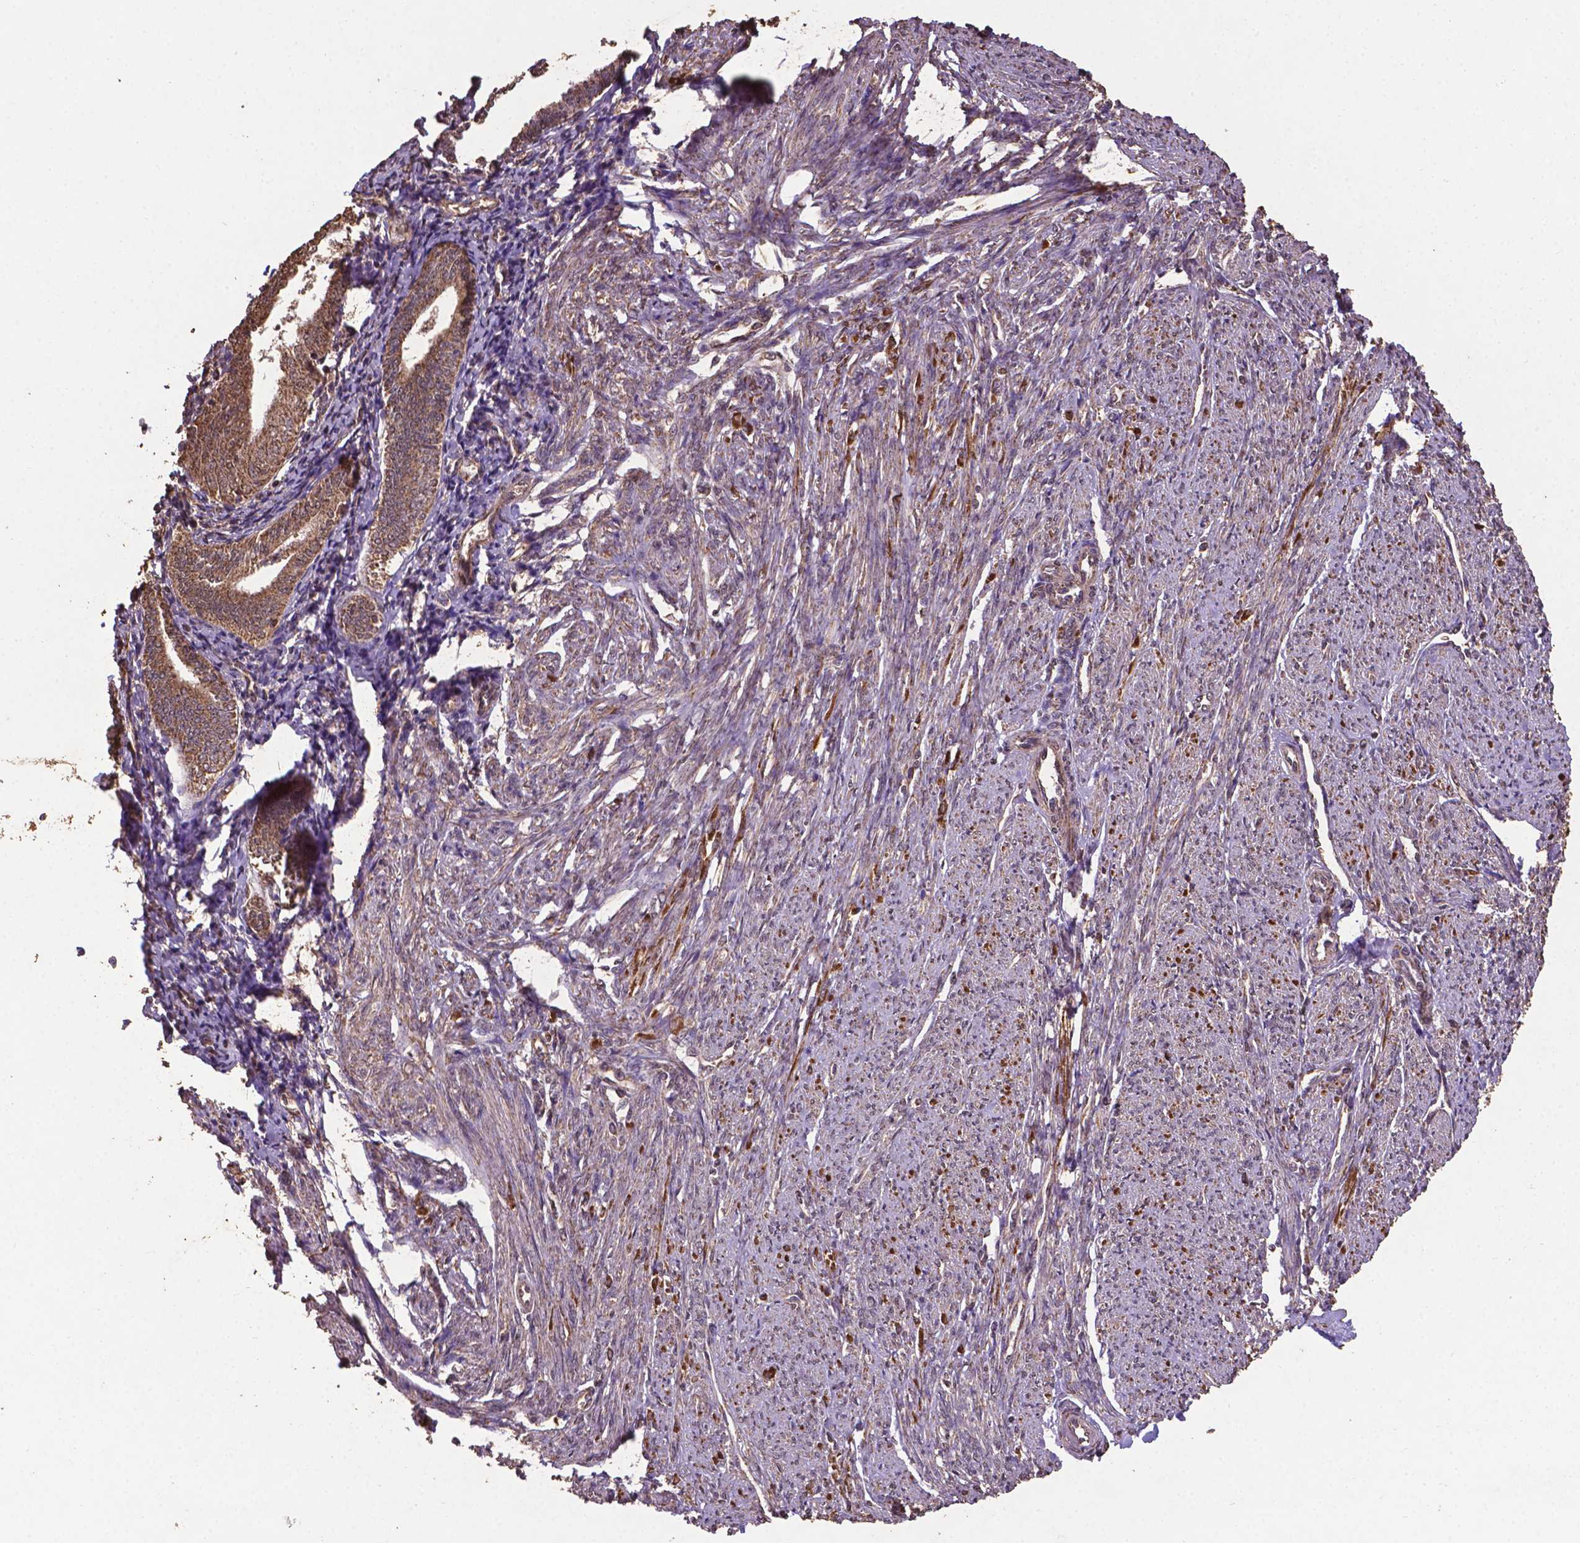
{"staining": {"intensity": "weak", "quantity": "25%-75%", "location": "cytoplasmic/membranous,nuclear"}, "tissue": "smooth muscle", "cell_type": "Smooth muscle cells", "image_type": "normal", "snomed": [{"axis": "morphology", "description": "Normal tissue, NOS"}, {"axis": "topography", "description": "Smooth muscle"}], "caption": "Immunohistochemistry of benign smooth muscle shows low levels of weak cytoplasmic/membranous,nuclear expression in about 25%-75% of smooth muscle cells.", "gene": "DCAF1", "patient": {"sex": "female", "age": 65}}